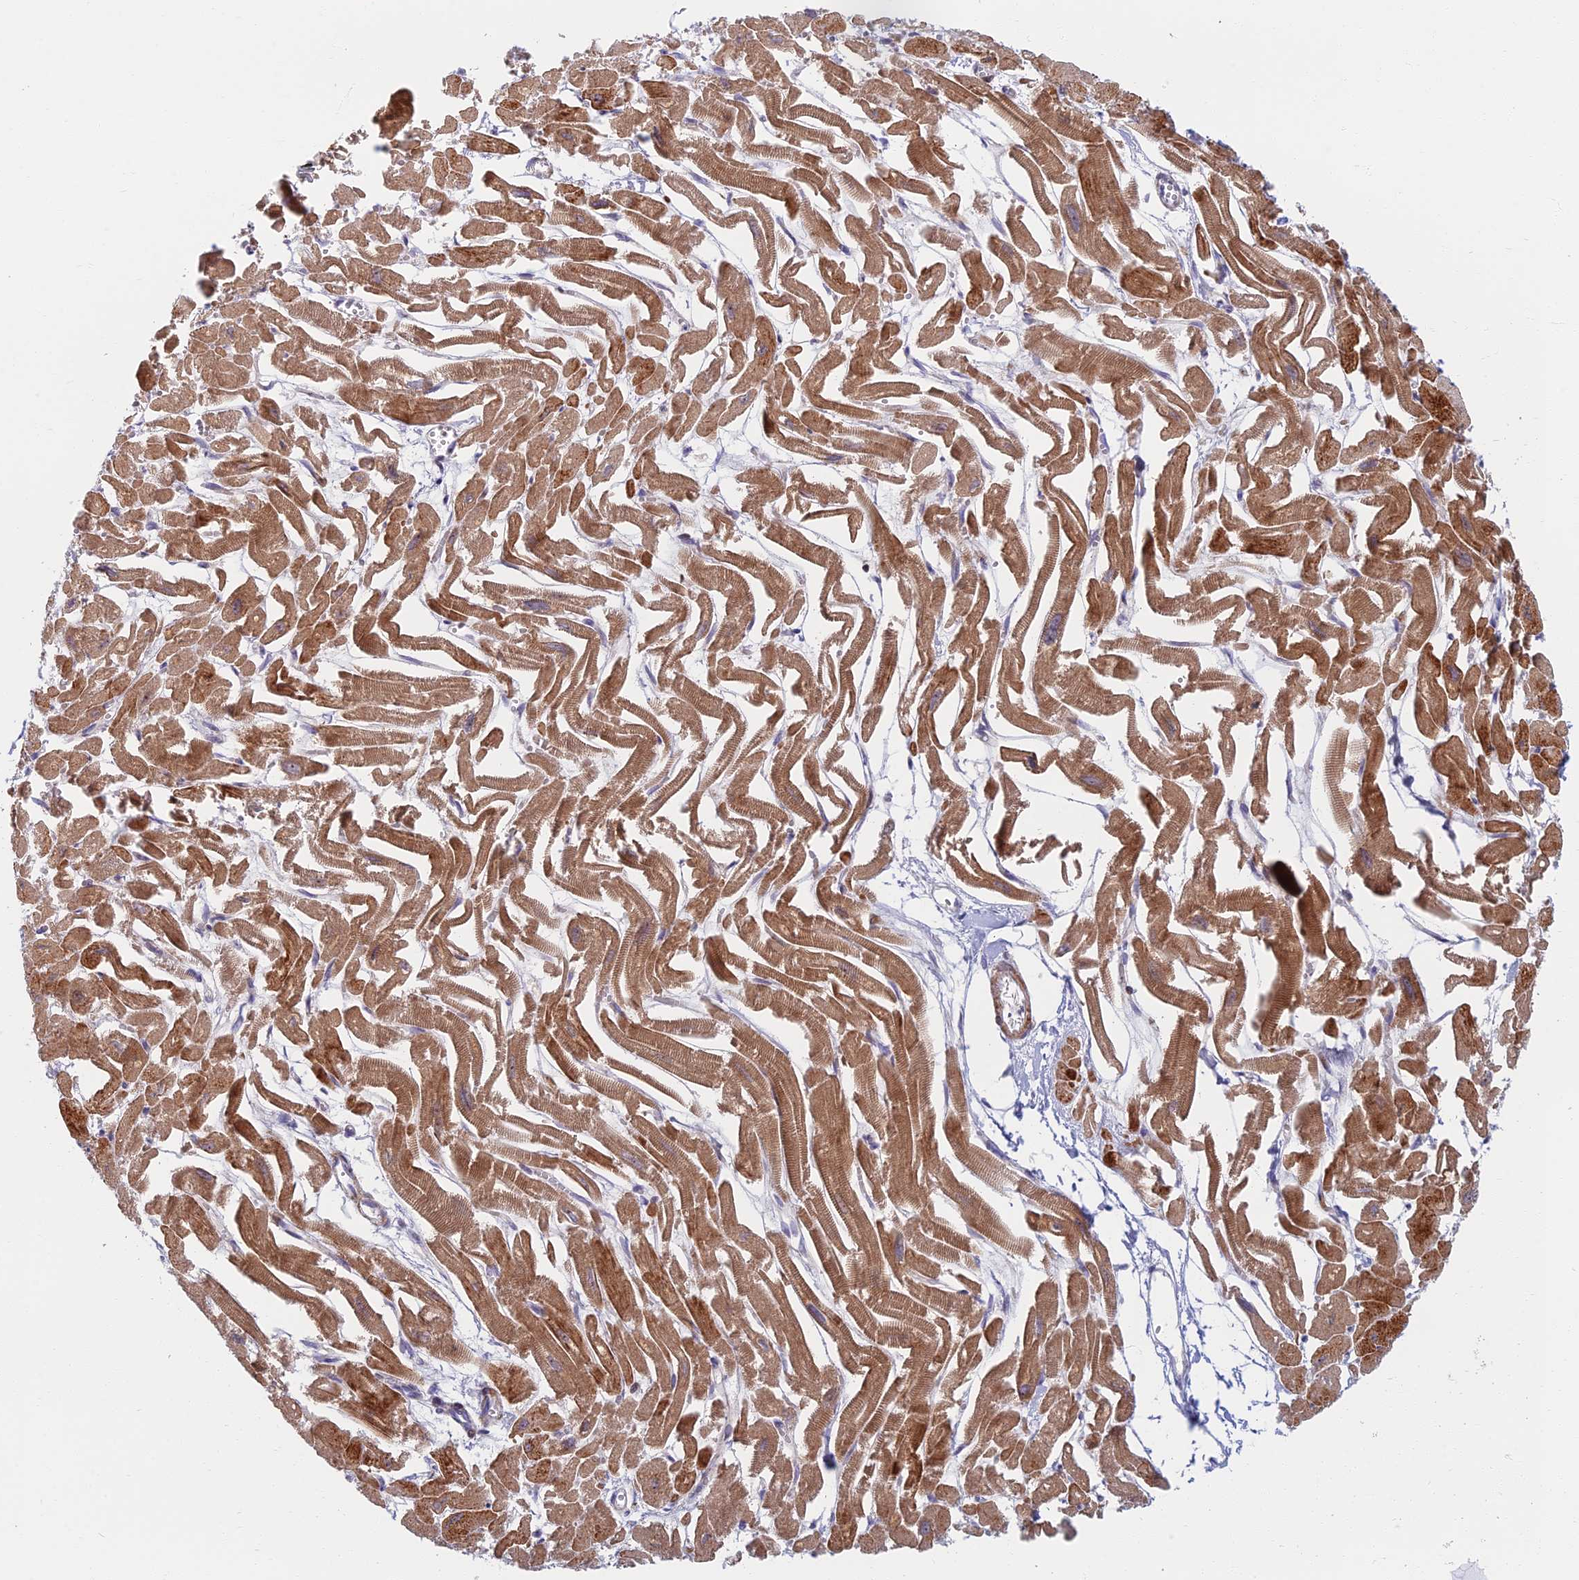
{"staining": {"intensity": "moderate", "quantity": ">75%", "location": "cytoplasmic/membranous"}, "tissue": "heart muscle", "cell_type": "Cardiomyocytes", "image_type": "normal", "snomed": [{"axis": "morphology", "description": "Normal tissue, NOS"}, {"axis": "topography", "description": "Heart"}], "caption": "Protein staining shows moderate cytoplasmic/membranous positivity in about >75% of cardiomyocytes in normal heart muscle. Immunohistochemistry (ihc) stains the protein of interest in brown and the nuclei are stained blue.", "gene": "C15orf40", "patient": {"sex": "male", "age": 54}}